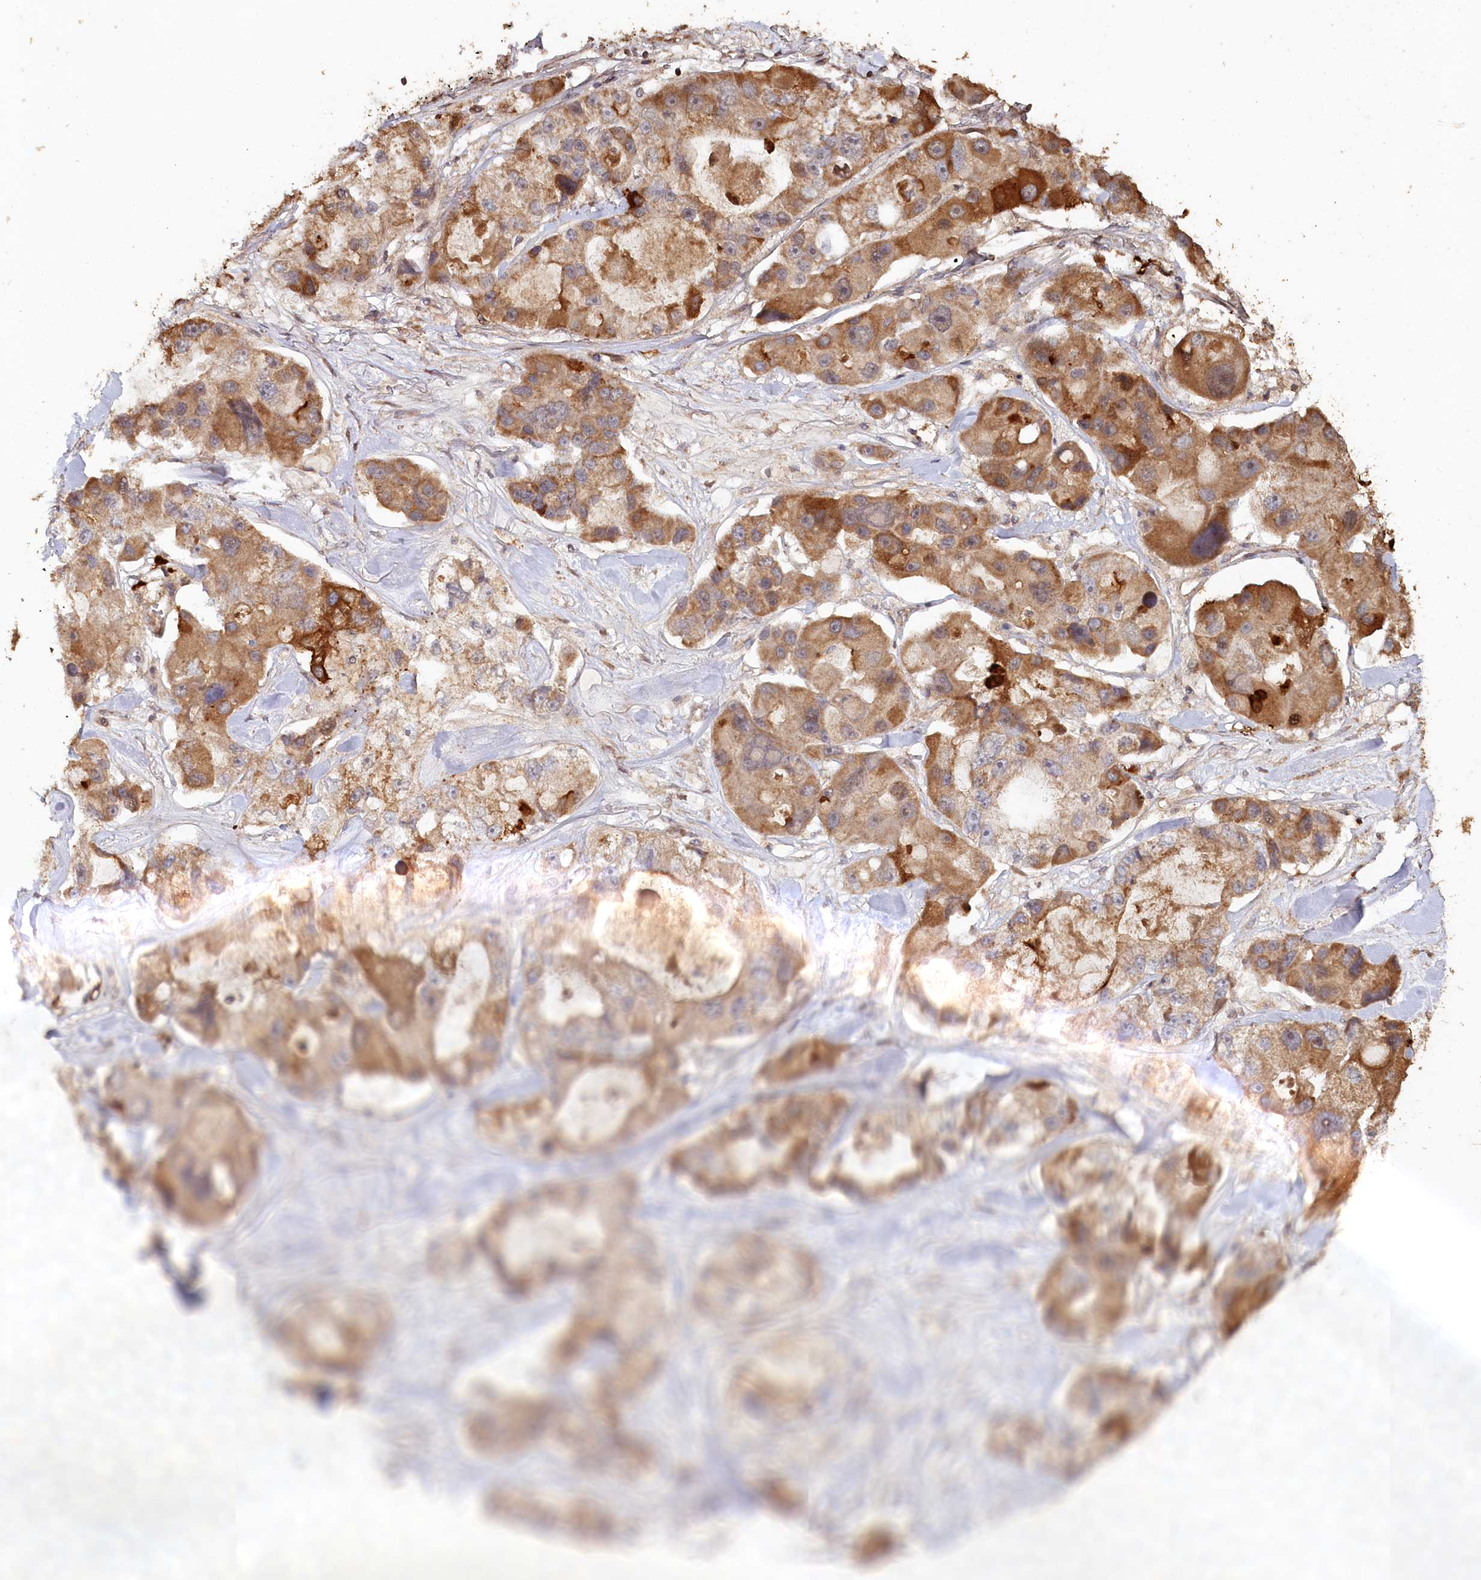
{"staining": {"intensity": "moderate", "quantity": ">75%", "location": "cytoplasmic/membranous"}, "tissue": "lung cancer", "cell_type": "Tumor cells", "image_type": "cancer", "snomed": [{"axis": "morphology", "description": "Adenocarcinoma, NOS"}, {"axis": "topography", "description": "Lung"}], "caption": "Immunohistochemistry (IHC) histopathology image of neoplastic tissue: lung cancer (adenocarcinoma) stained using IHC reveals medium levels of moderate protein expression localized specifically in the cytoplasmic/membranous of tumor cells, appearing as a cytoplasmic/membranous brown color.", "gene": "HAL", "patient": {"sex": "female", "age": 54}}